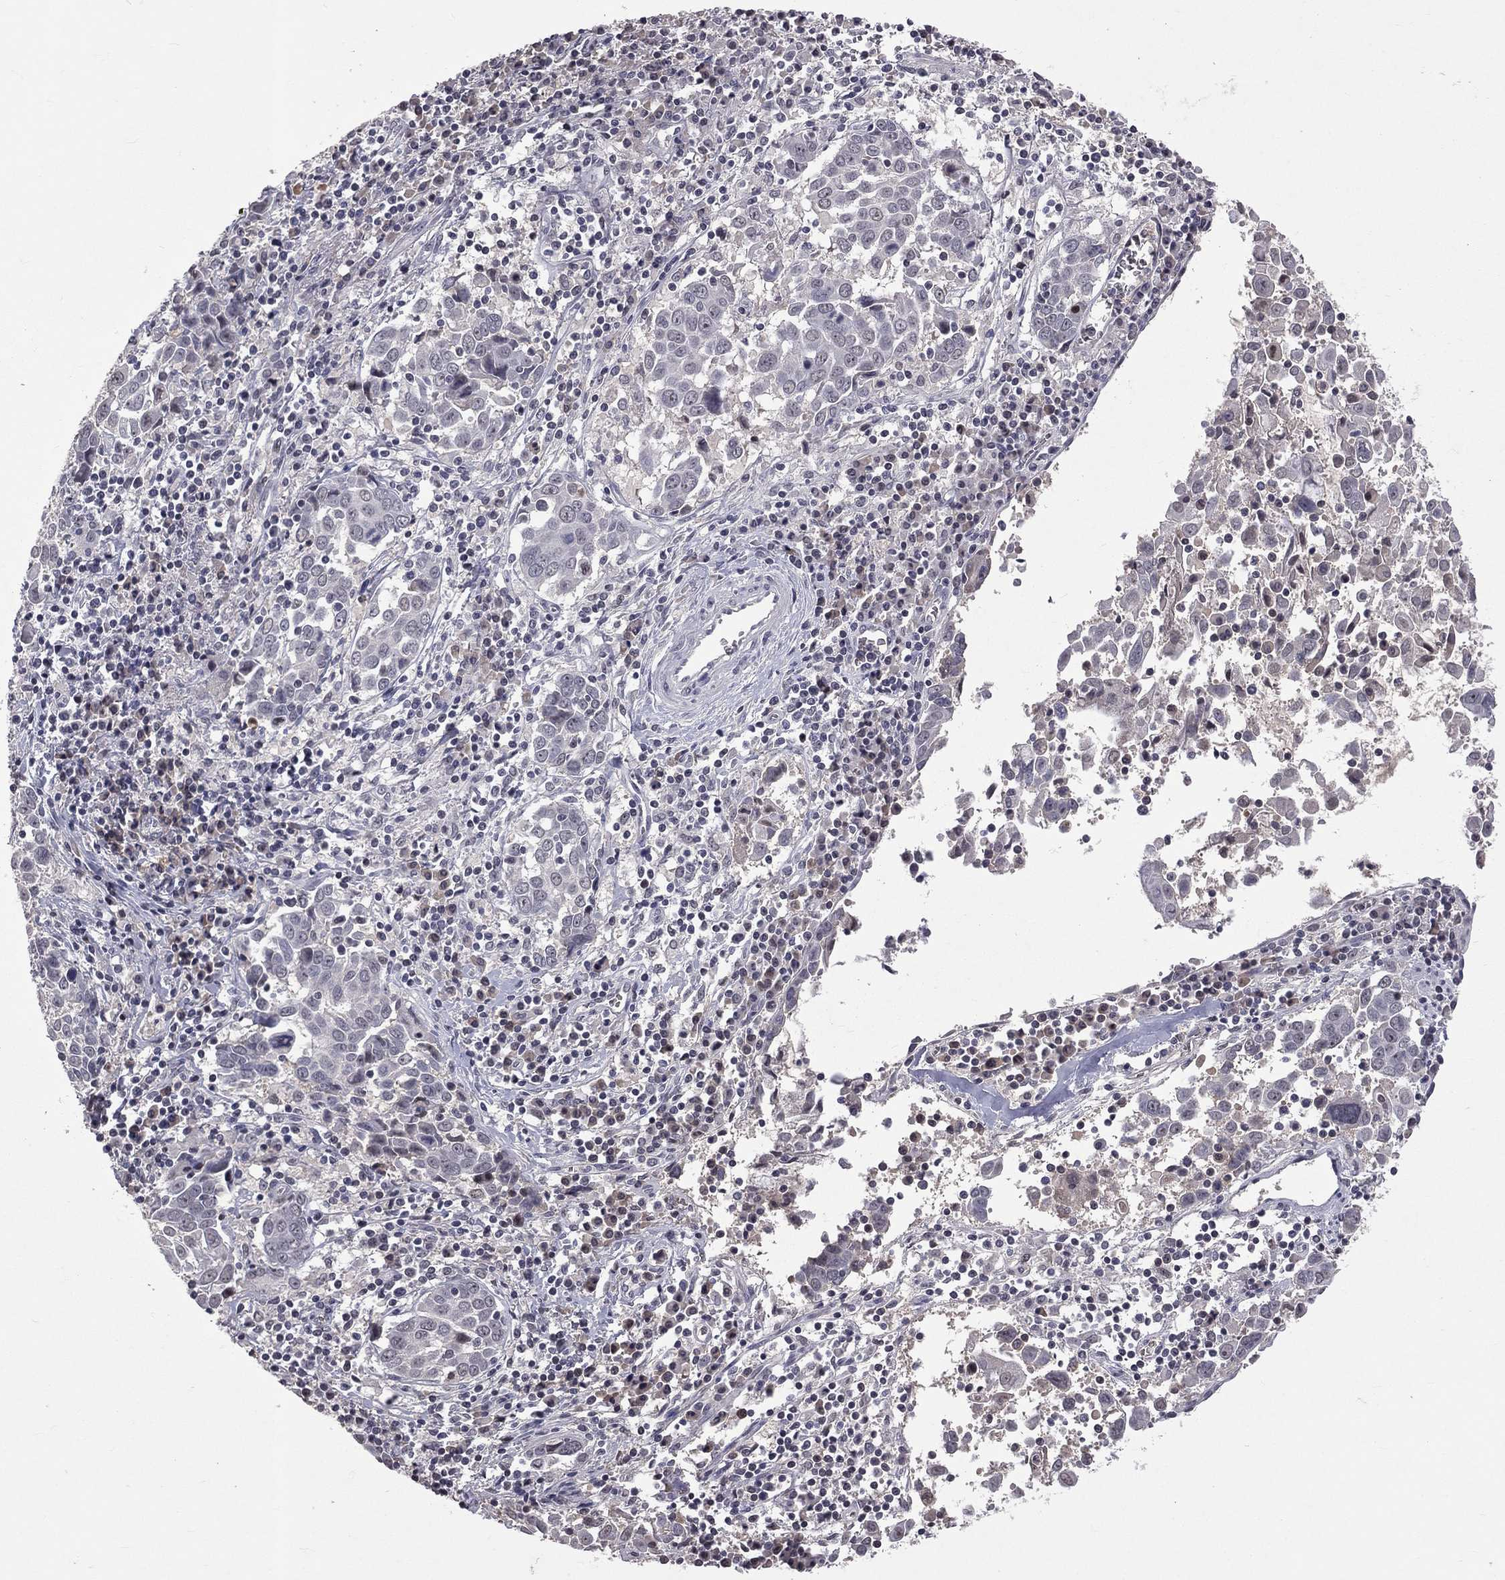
{"staining": {"intensity": "negative", "quantity": "none", "location": "none"}, "tissue": "lung cancer", "cell_type": "Tumor cells", "image_type": "cancer", "snomed": [{"axis": "morphology", "description": "Squamous cell carcinoma, NOS"}, {"axis": "topography", "description": "Lung"}], "caption": "A micrograph of lung cancer (squamous cell carcinoma) stained for a protein reveals no brown staining in tumor cells. (Stains: DAB (3,3'-diaminobenzidine) IHC with hematoxylin counter stain, Microscopy: brightfield microscopy at high magnification).", "gene": "DSG4", "patient": {"sex": "male", "age": 57}}